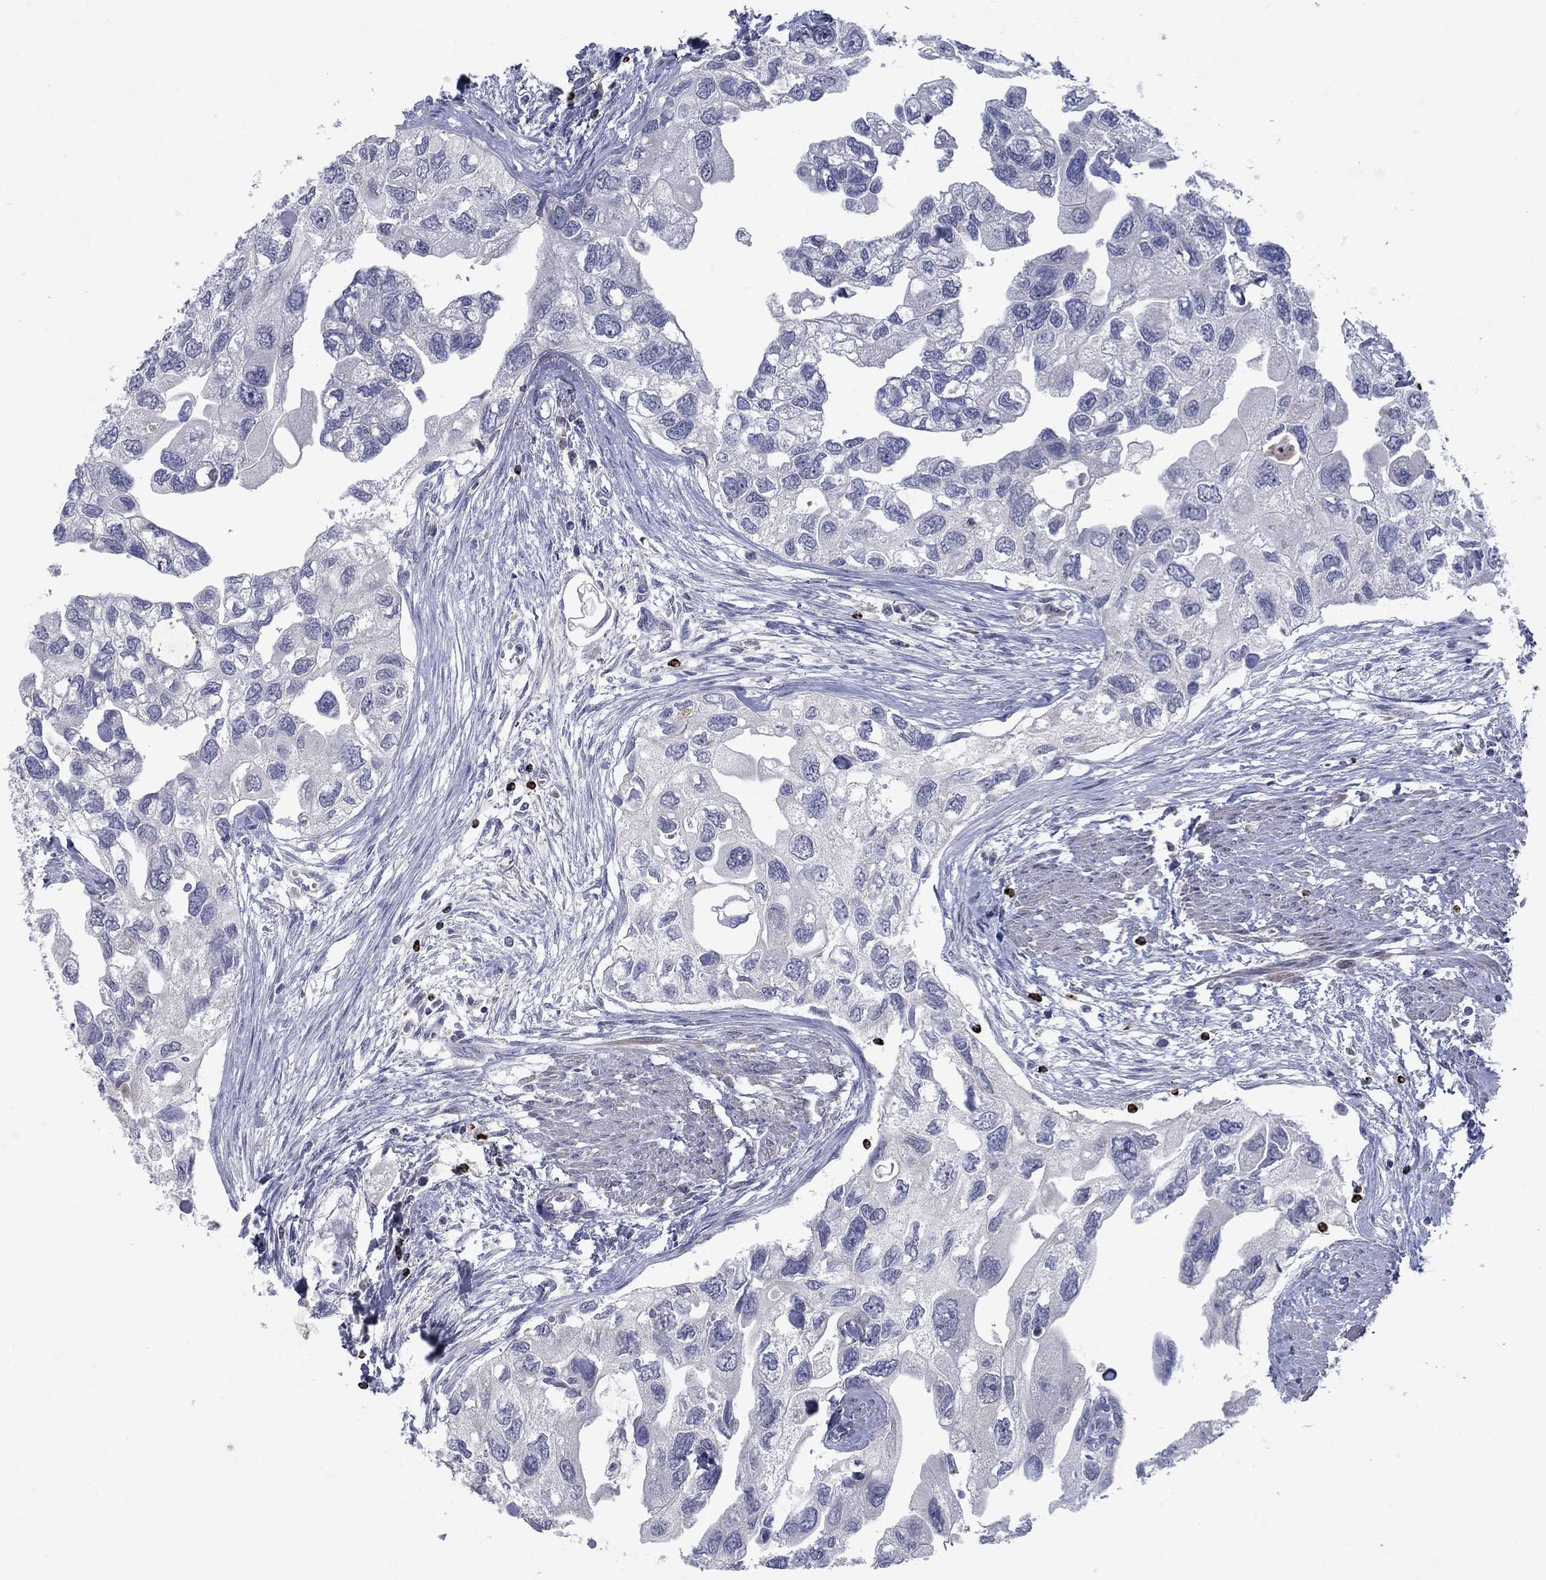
{"staining": {"intensity": "negative", "quantity": "none", "location": "none"}, "tissue": "urothelial cancer", "cell_type": "Tumor cells", "image_type": "cancer", "snomed": [{"axis": "morphology", "description": "Urothelial carcinoma, High grade"}, {"axis": "topography", "description": "Urinary bladder"}], "caption": "Tumor cells are negative for brown protein staining in urothelial carcinoma (high-grade). The staining was performed using DAB (3,3'-diaminobenzidine) to visualize the protein expression in brown, while the nuclei were stained in blue with hematoxylin (Magnification: 20x).", "gene": "GZMA", "patient": {"sex": "male", "age": 59}}